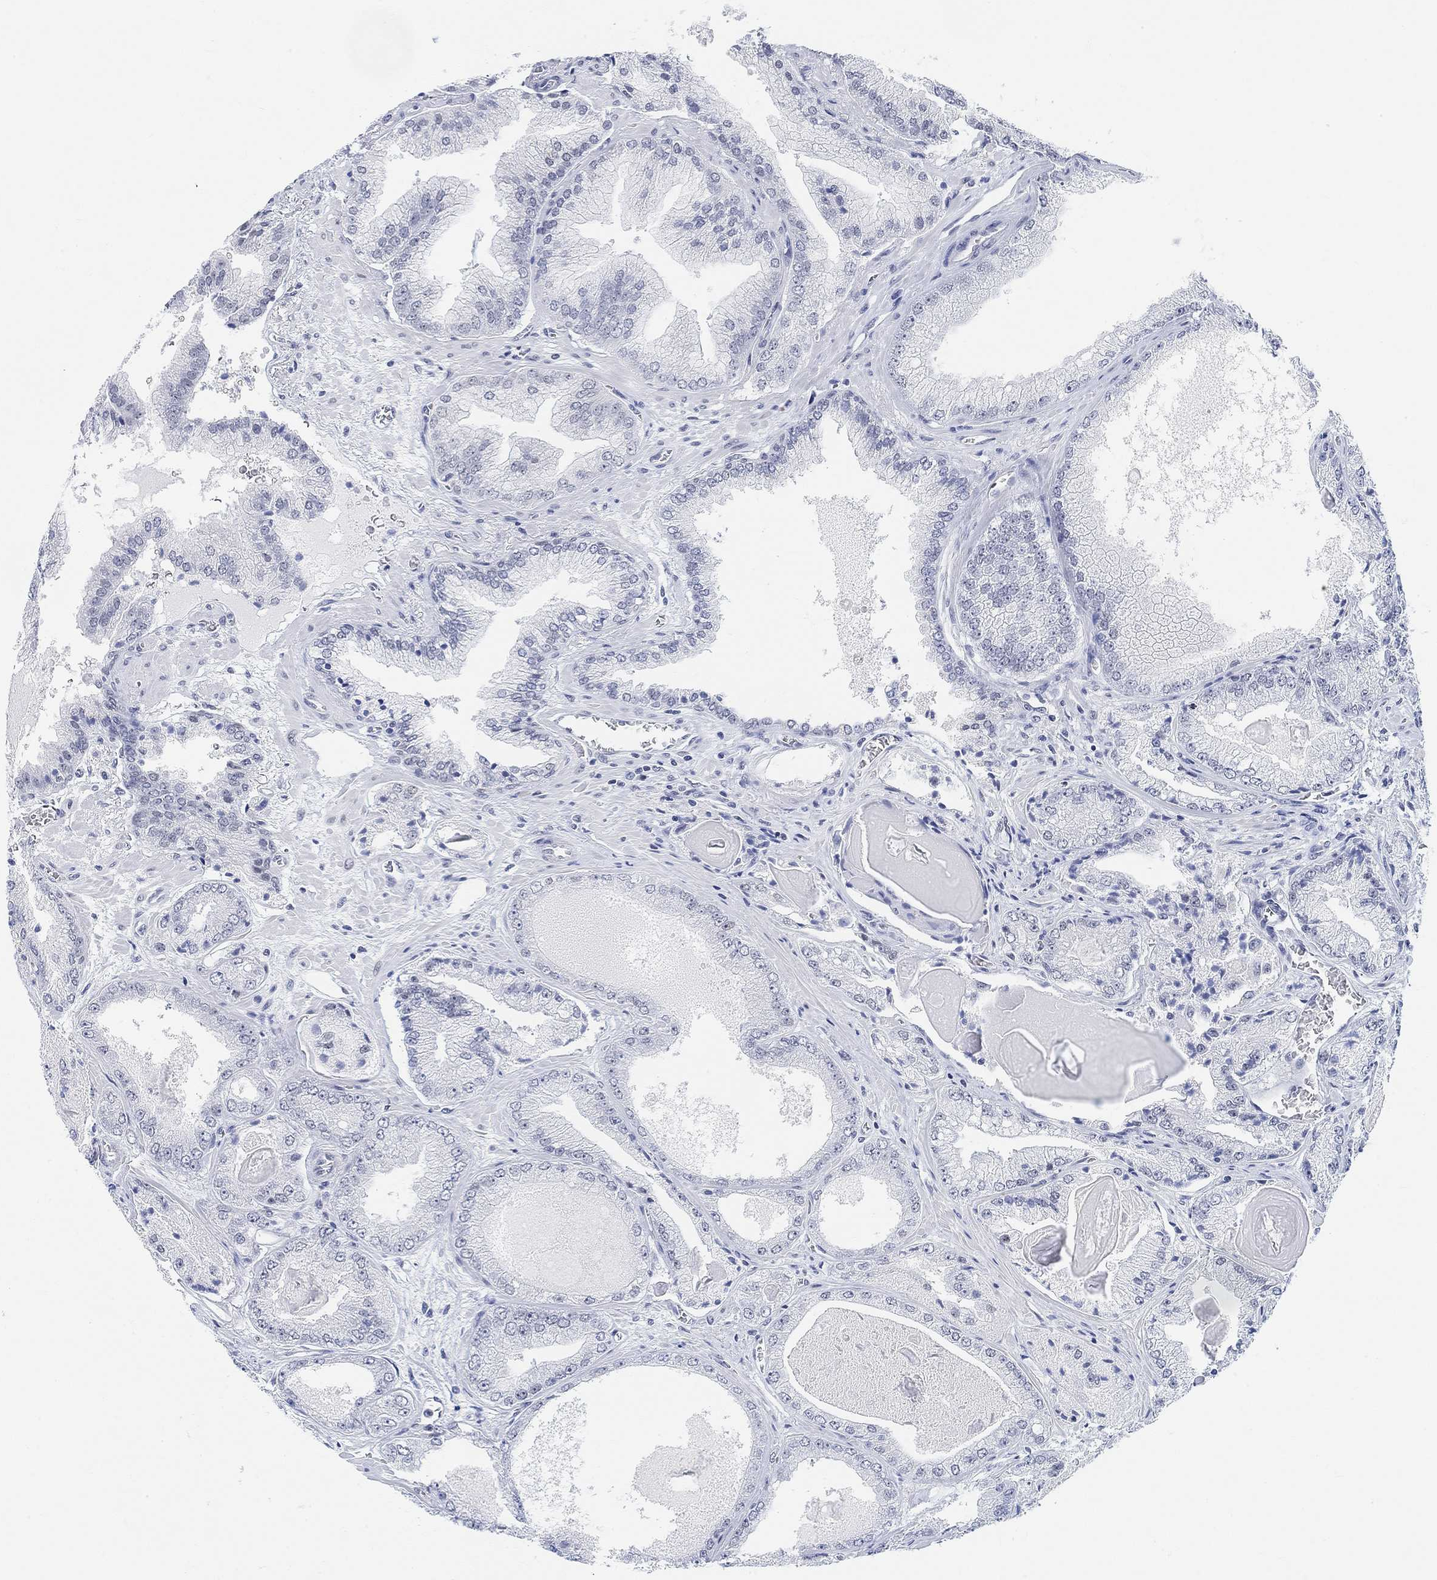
{"staining": {"intensity": "negative", "quantity": "none", "location": "none"}, "tissue": "prostate cancer", "cell_type": "Tumor cells", "image_type": "cancer", "snomed": [{"axis": "morphology", "description": "Adenocarcinoma, Low grade"}, {"axis": "topography", "description": "Prostate"}], "caption": "A high-resolution histopathology image shows immunohistochemistry staining of prostate low-grade adenocarcinoma, which demonstrates no significant staining in tumor cells.", "gene": "PURG", "patient": {"sex": "male", "age": 72}}